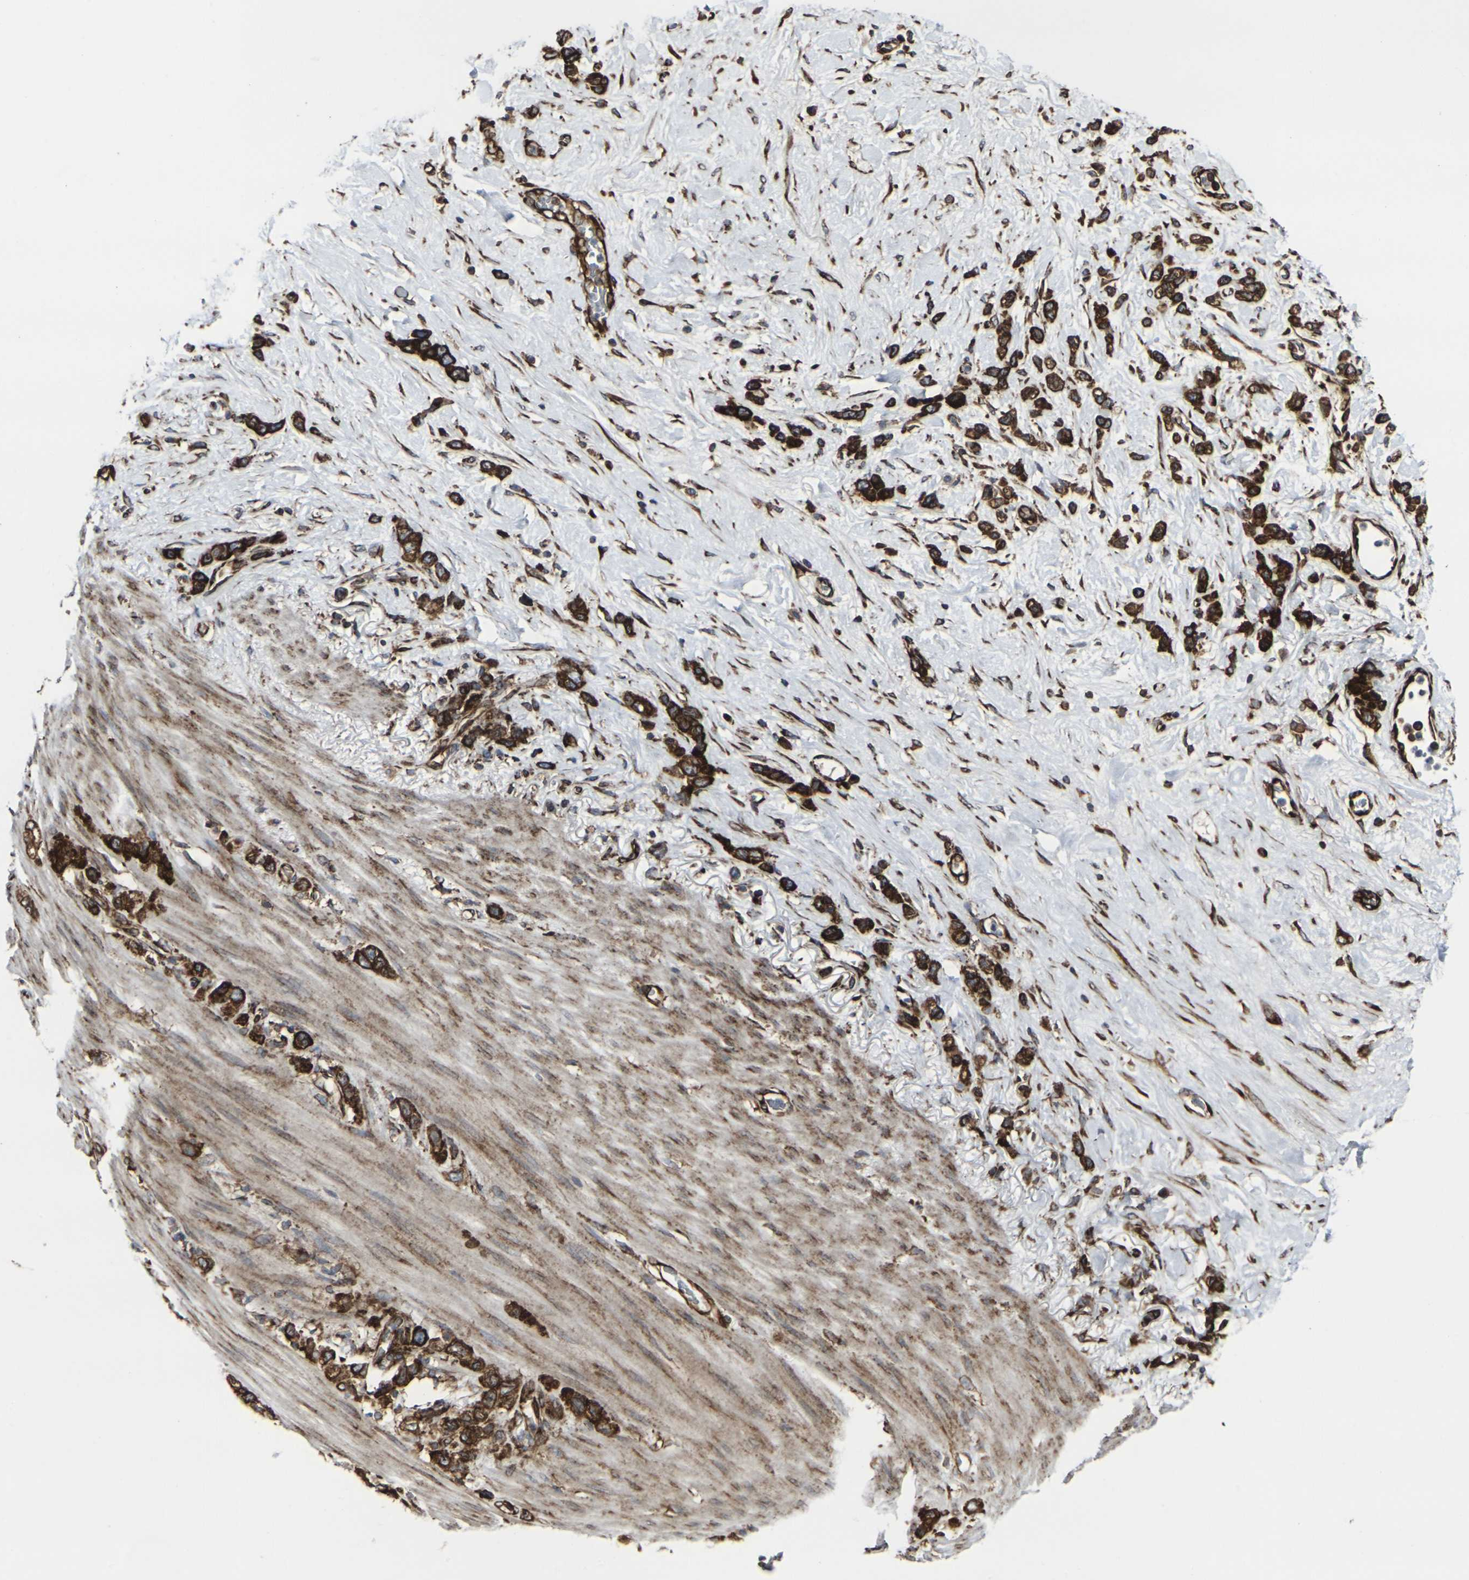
{"staining": {"intensity": "strong", "quantity": ">75%", "location": "cytoplasmic/membranous"}, "tissue": "stomach cancer", "cell_type": "Tumor cells", "image_type": "cancer", "snomed": [{"axis": "morphology", "description": "Adenocarcinoma, NOS"}, {"axis": "morphology", "description": "Adenocarcinoma, High grade"}, {"axis": "topography", "description": "Stomach, upper"}, {"axis": "topography", "description": "Stomach, lower"}], "caption": "This is an image of immunohistochemistry staining of adenocarcinoma (high-grade) (stomach), which shows strong expression in the cytoplasmic/membranous of tumor cells.", "gene": "MARCHF2", "patient": {"sex": "female", "age": 65}}